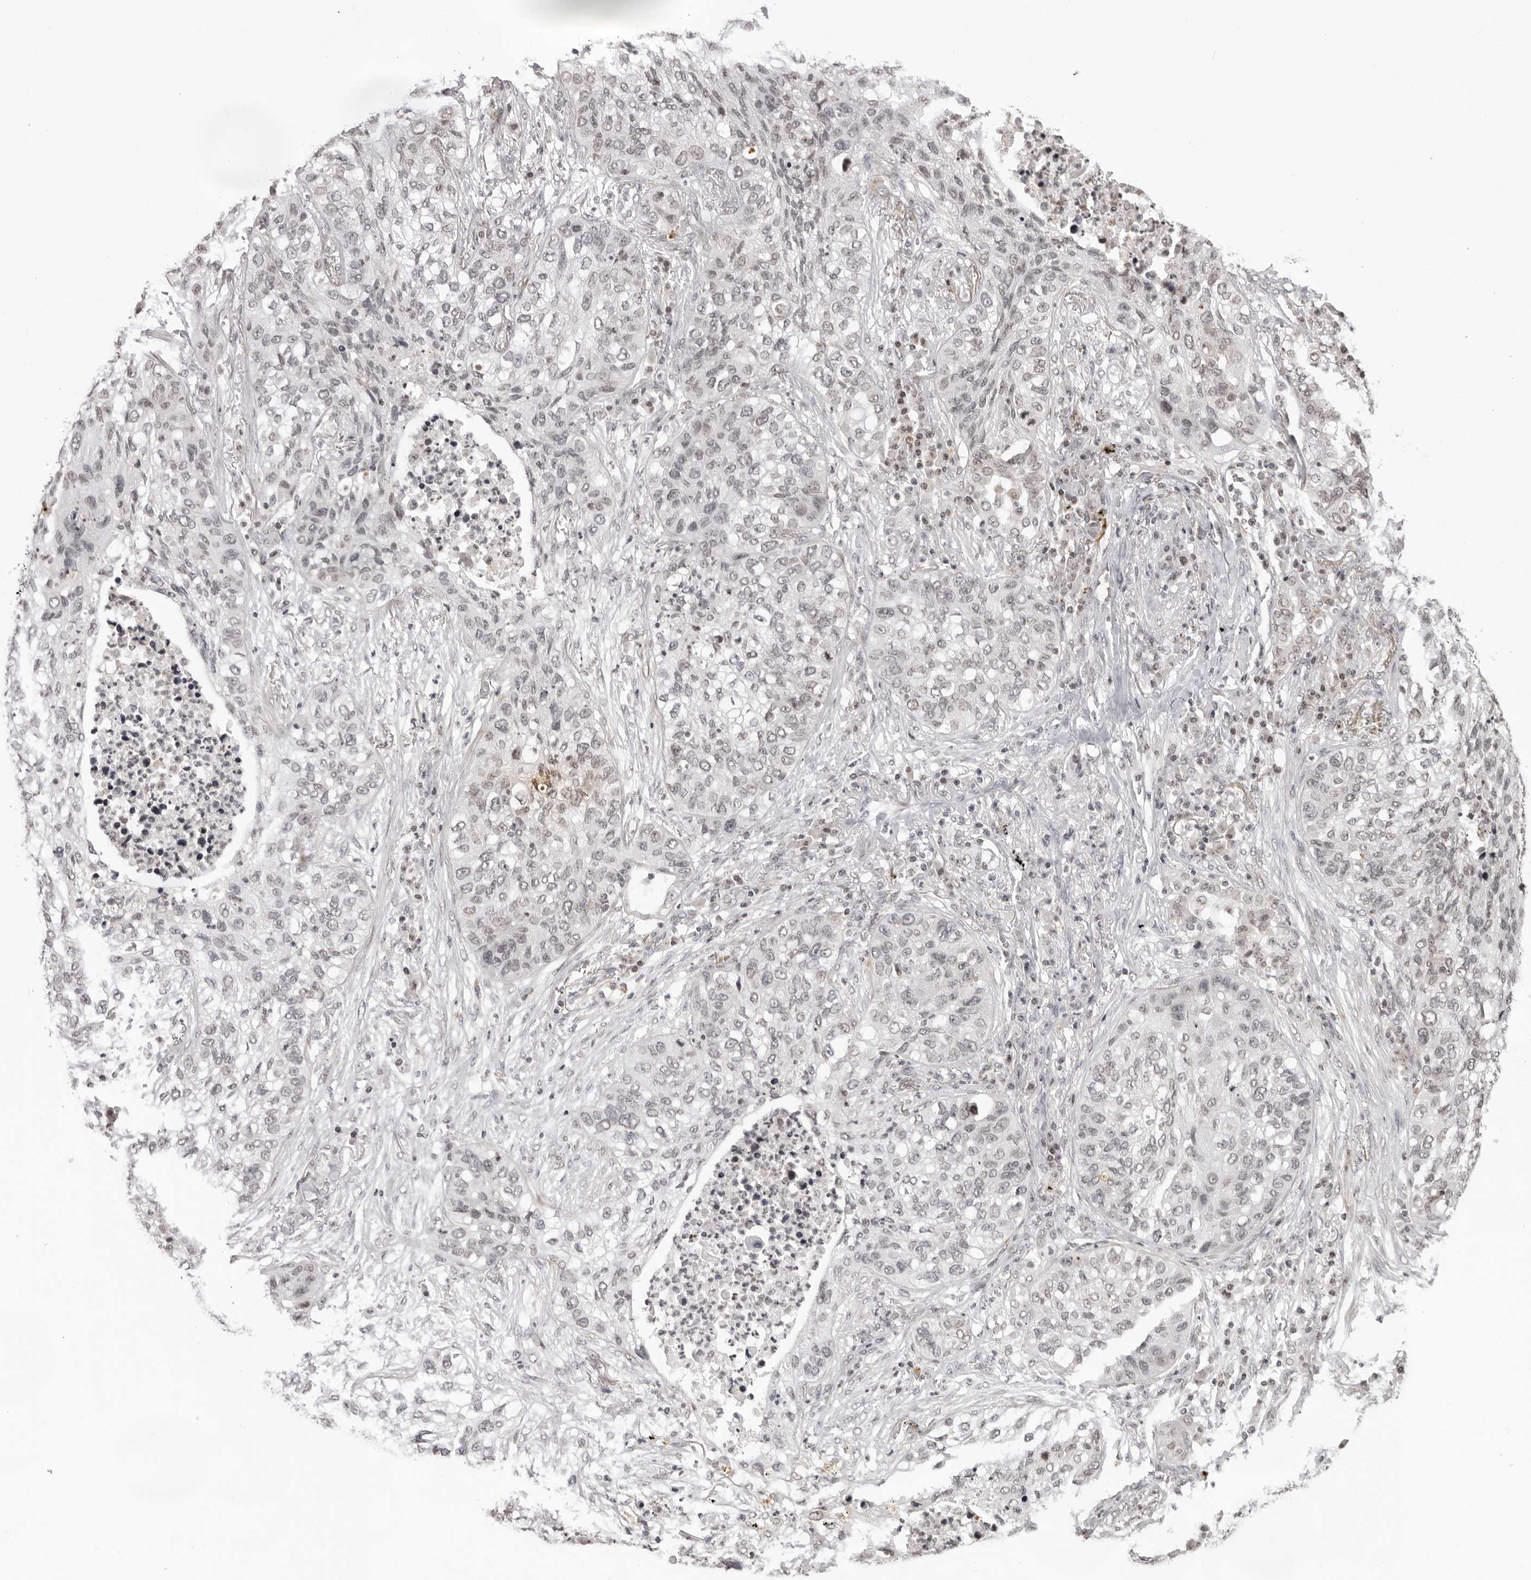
{"staining": {"intensity": "negative", "quantity": "none", "location": "none"}, "tissue": "lung cancer", "cell_type": "Tumor cells", "image_type": "cancer", "snomed": [{"axis": "morphology", "description": "Squamous cell carcinoma, NOS"}, {"axis": "topography", "description": "Lung"}], "caption": "Human squamous cell carcinoma (lung) stained for a protein using immunohistochemistry (IHC) reveals no expression in tumor cells.", "gene": "NTM", "patient": {"sex": "female", "age": 63}}